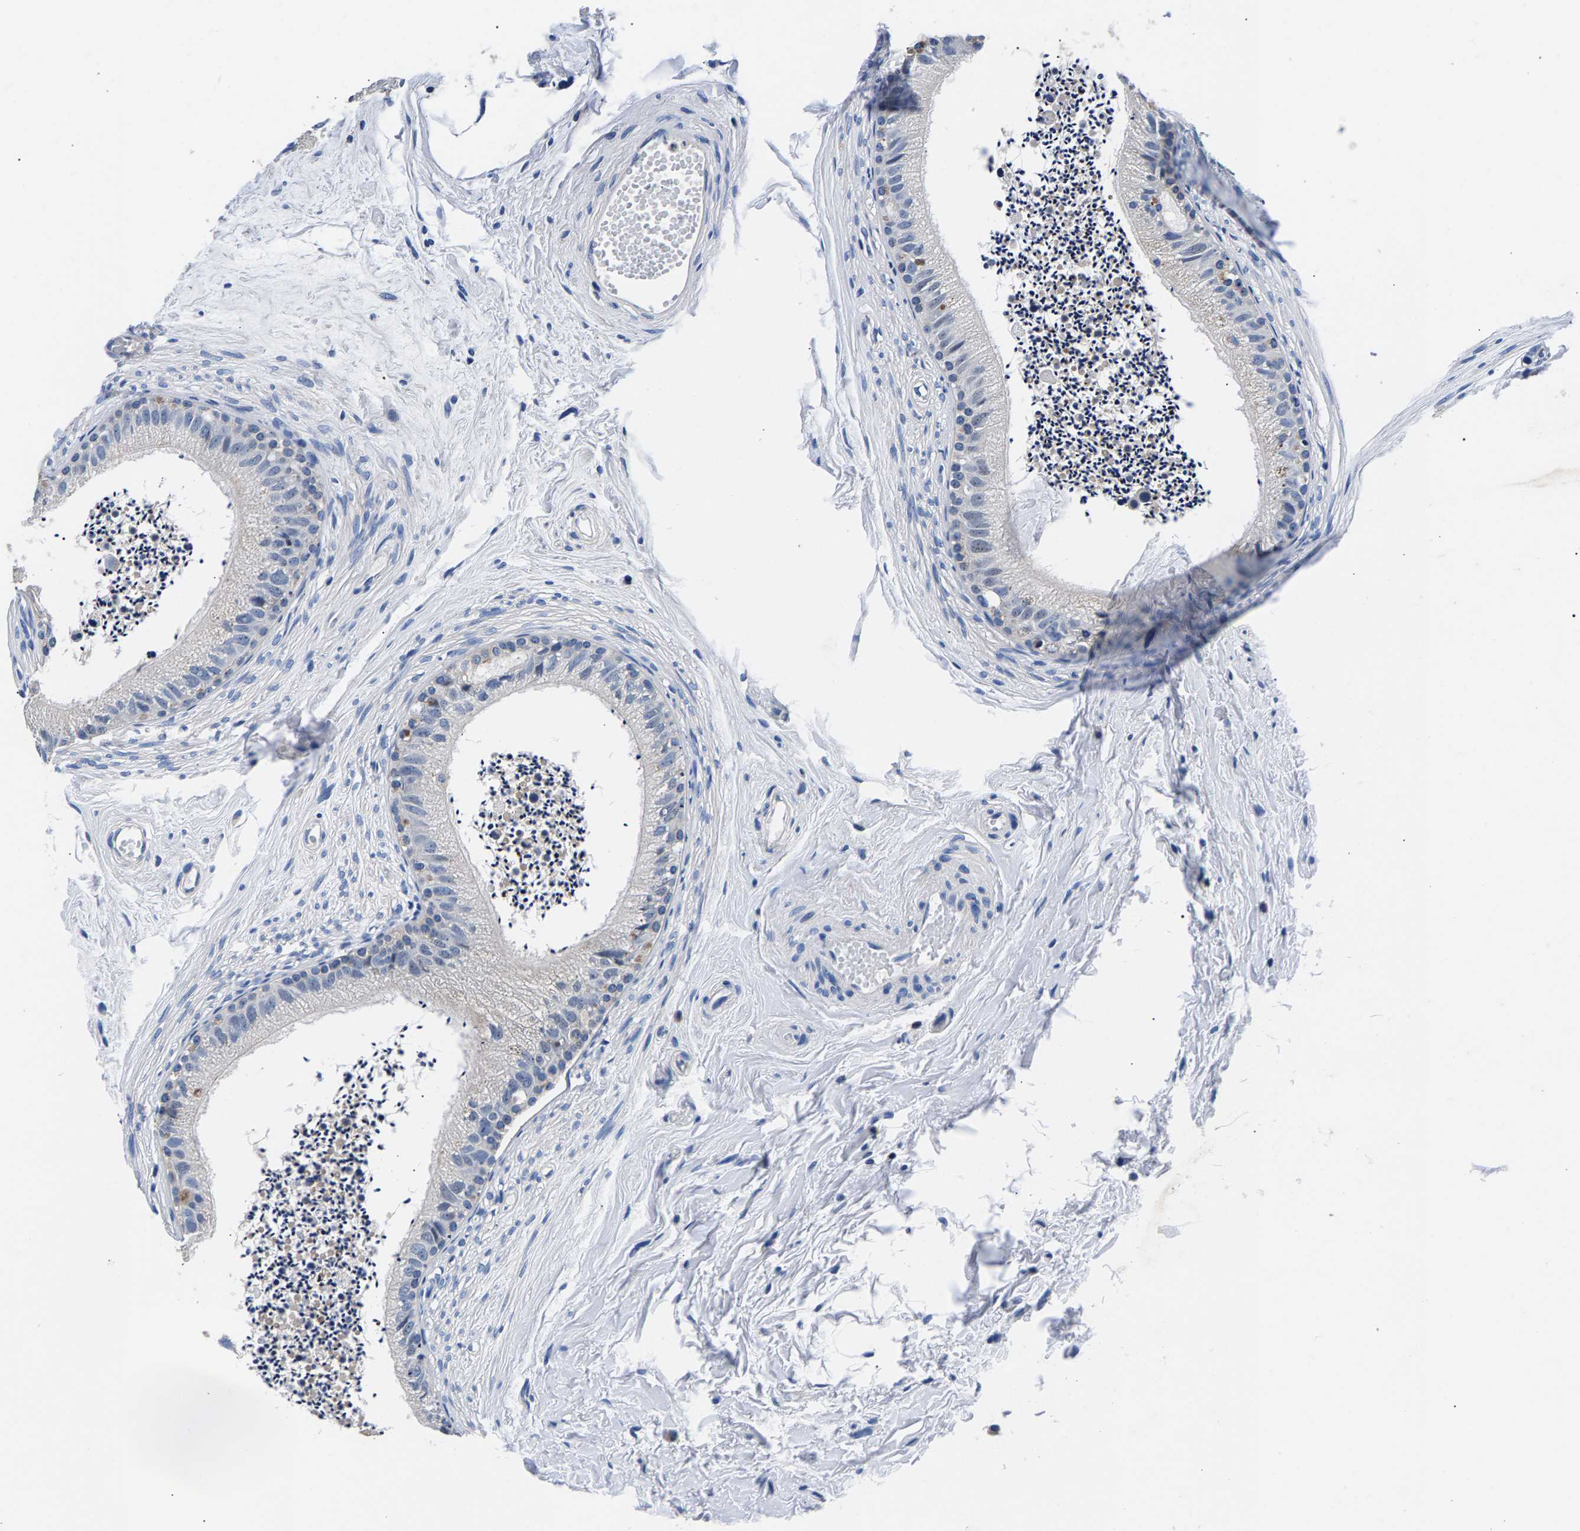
{"staining": {"intensity": "negative", "quantity": "none", "location": "none"}, "tissue": "epididymis", "cell_type": "Glandular cells", "image_type": "normal", "snomed": [{"axis": "morphology", "description": "Normal tissue, NOS"}, {"axis": "topography", "description": "Epididymis"}], "caption": "An immunohistochemistry (IHC) photomicrograph of unremarkable epididymis is shown. There is no staining in glandular cells of epididymis.", "gene": "PHF24", "patient": {"sex": "male", "age": 56}}